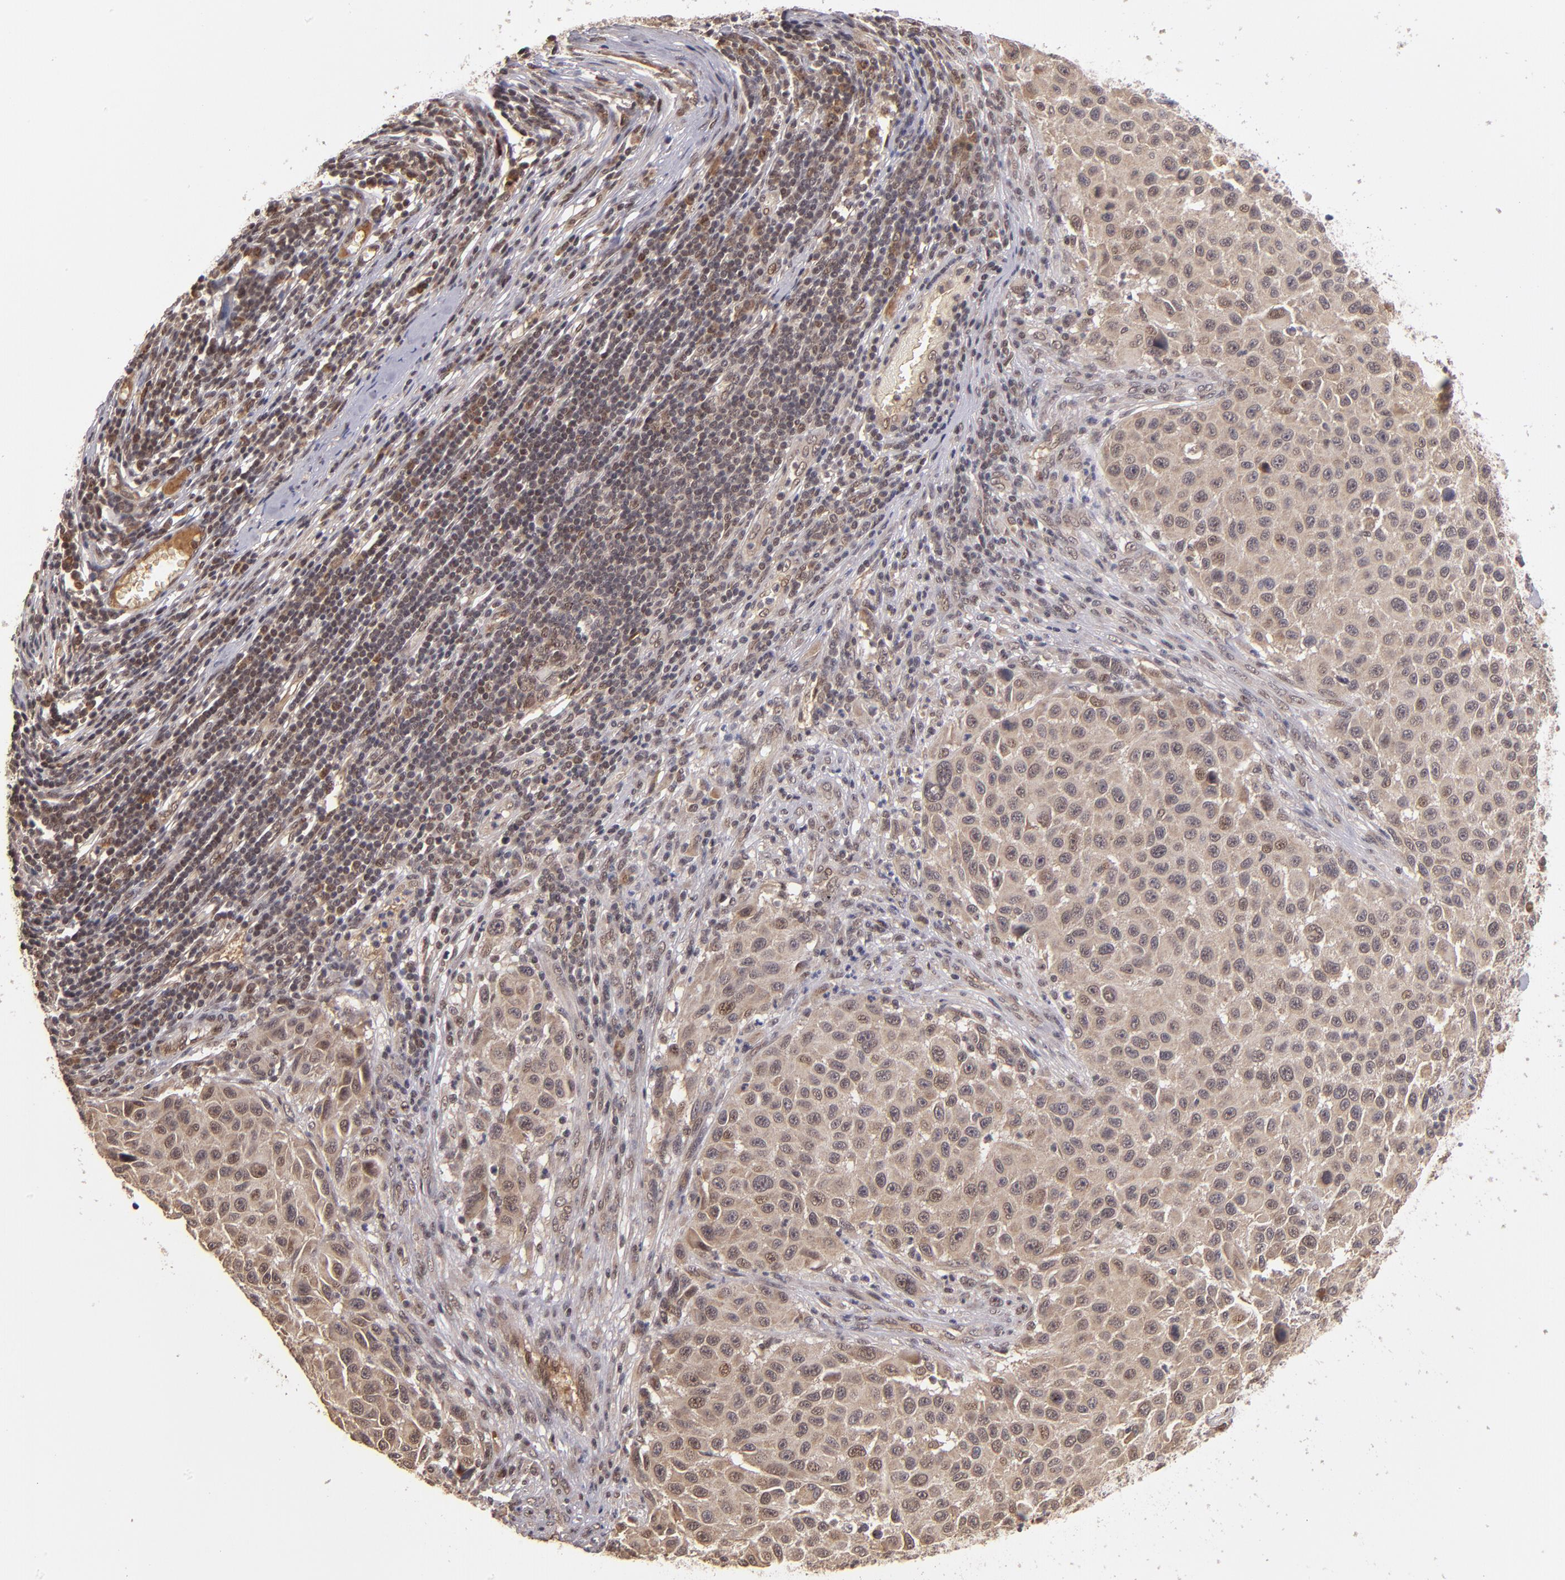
{"staining": {"intensity": "weak", "quantity": ">75%", "location": "cytoplasmic/membranous,nuclear"}, "tissue": "melanoma", "cell_type": "Tumor cells", "image_type": "cancer", "snomed": [{"axis": "morphology", "description": "Malignant melanoma, Metastatic site"}, {"axis": "topography", "description": "Lymph node"}], "caption": "Immunohistochemistry (IHC) photomicrograph of neoplastic tissue: malignant melanoma (metastatic site) stained using immunohistochemistry displays low levels of weak protein expression localized specifically in the cytoplasmic/membranous and nuclear of tumor cells, appearing as a cytoplasmic/membranous and nuclear brown color.", "gene": "ABHD12B", "patient": {"sex": "male", "age": 61}}